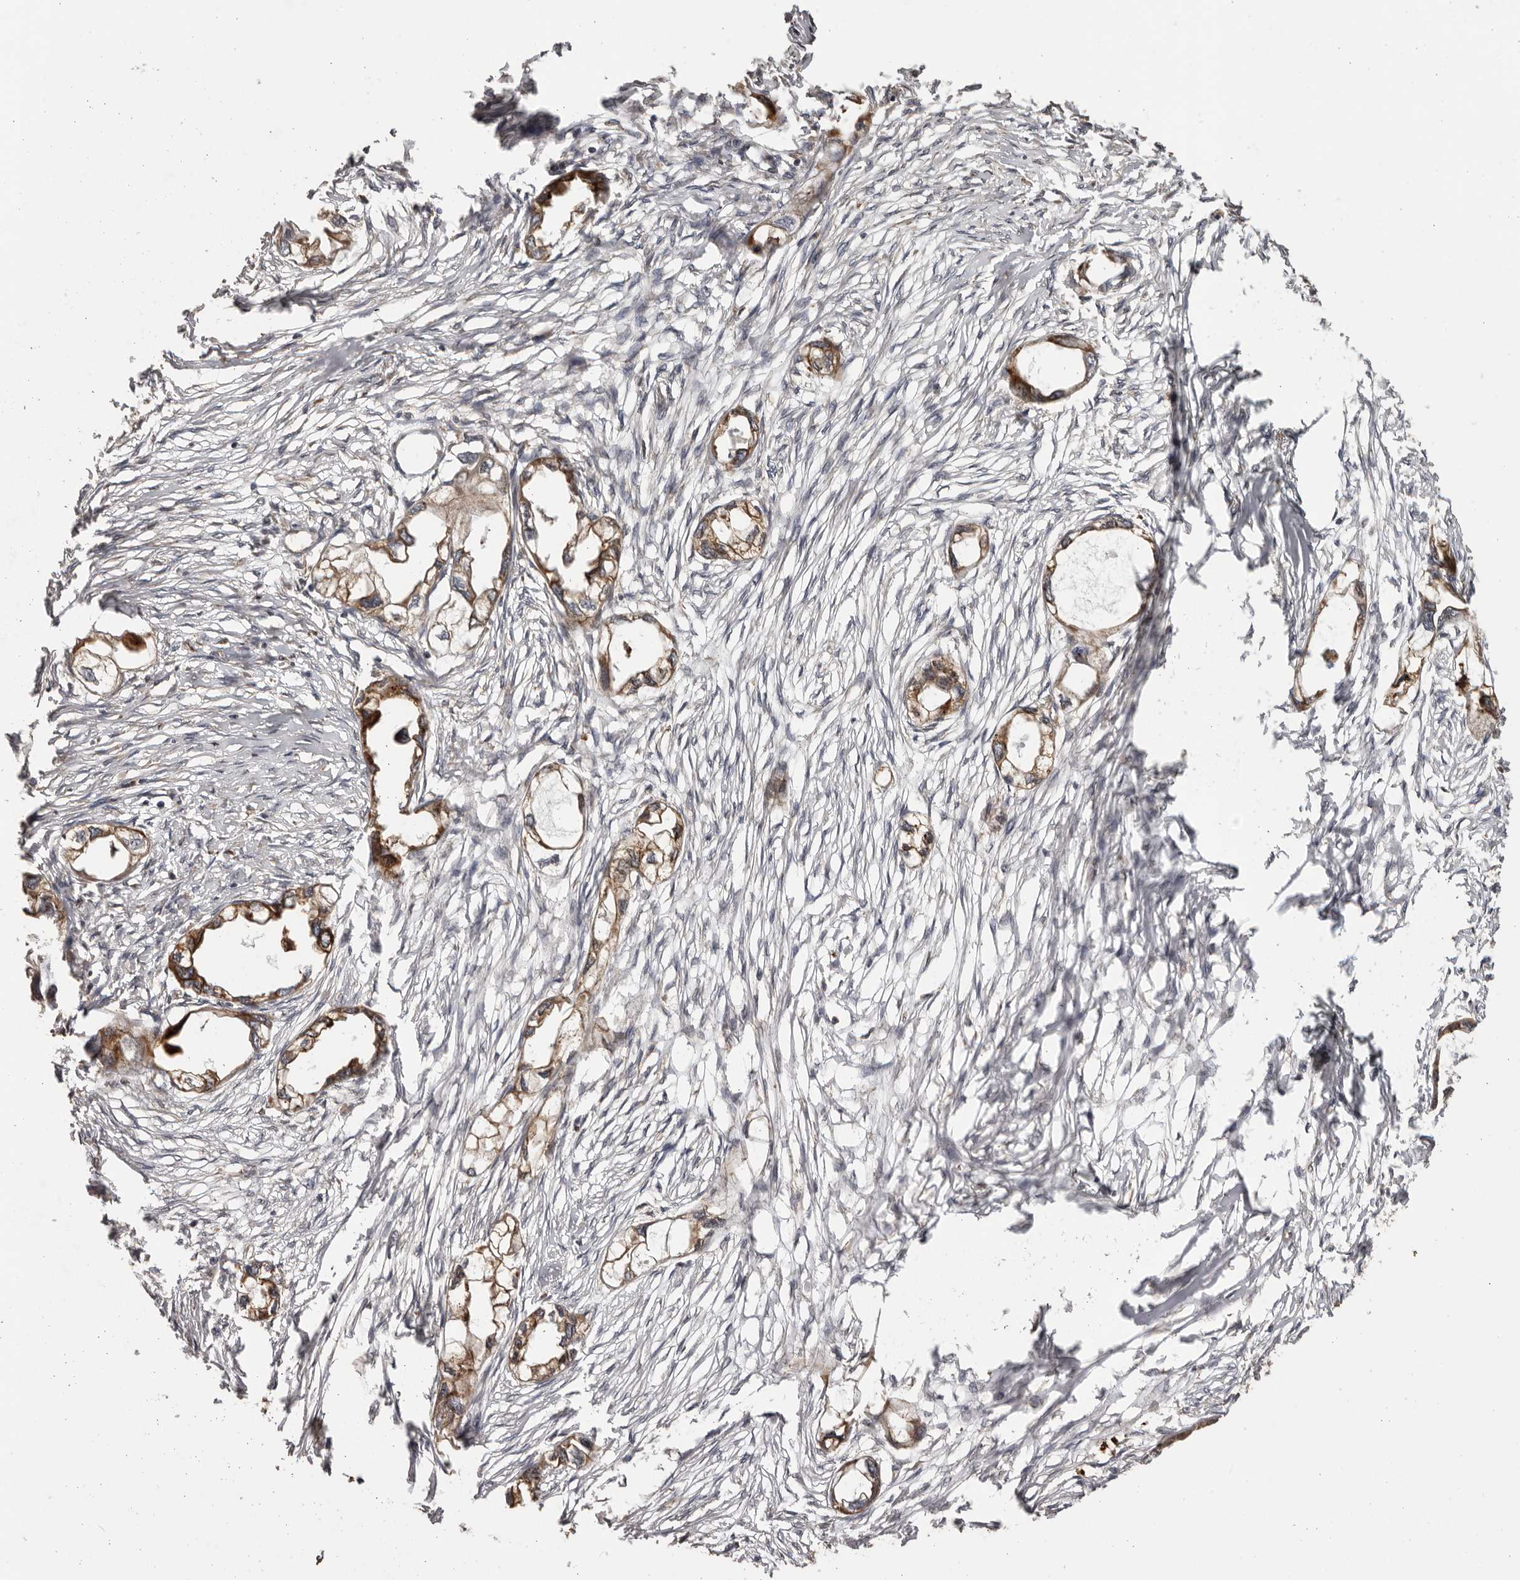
{"staining": {"intensity": "moderate", "quantity": ">75%", "location": "cytoplasmic/membranous"}, "tissue": "endometrial cancer", "cell_type": "Tumor cells", "image_type": "cancer", "snomed": [{"axis": "morphology", "description": "Adenocarcinoma, NOS"}, {"axis": "morphology", "description": "Adenocarcinoma, metastatic, NOS"}, {"axis": "topography", "description": "Adipose tissue"}, {"axis": "topography", "description": "Endometrium"}], "caption": "Endometrial cancer stained with a protein marker exhibits moderate staining in tumor cells.", "gene": "NUP43", "patient": {"sex": "female", "age": 67}}